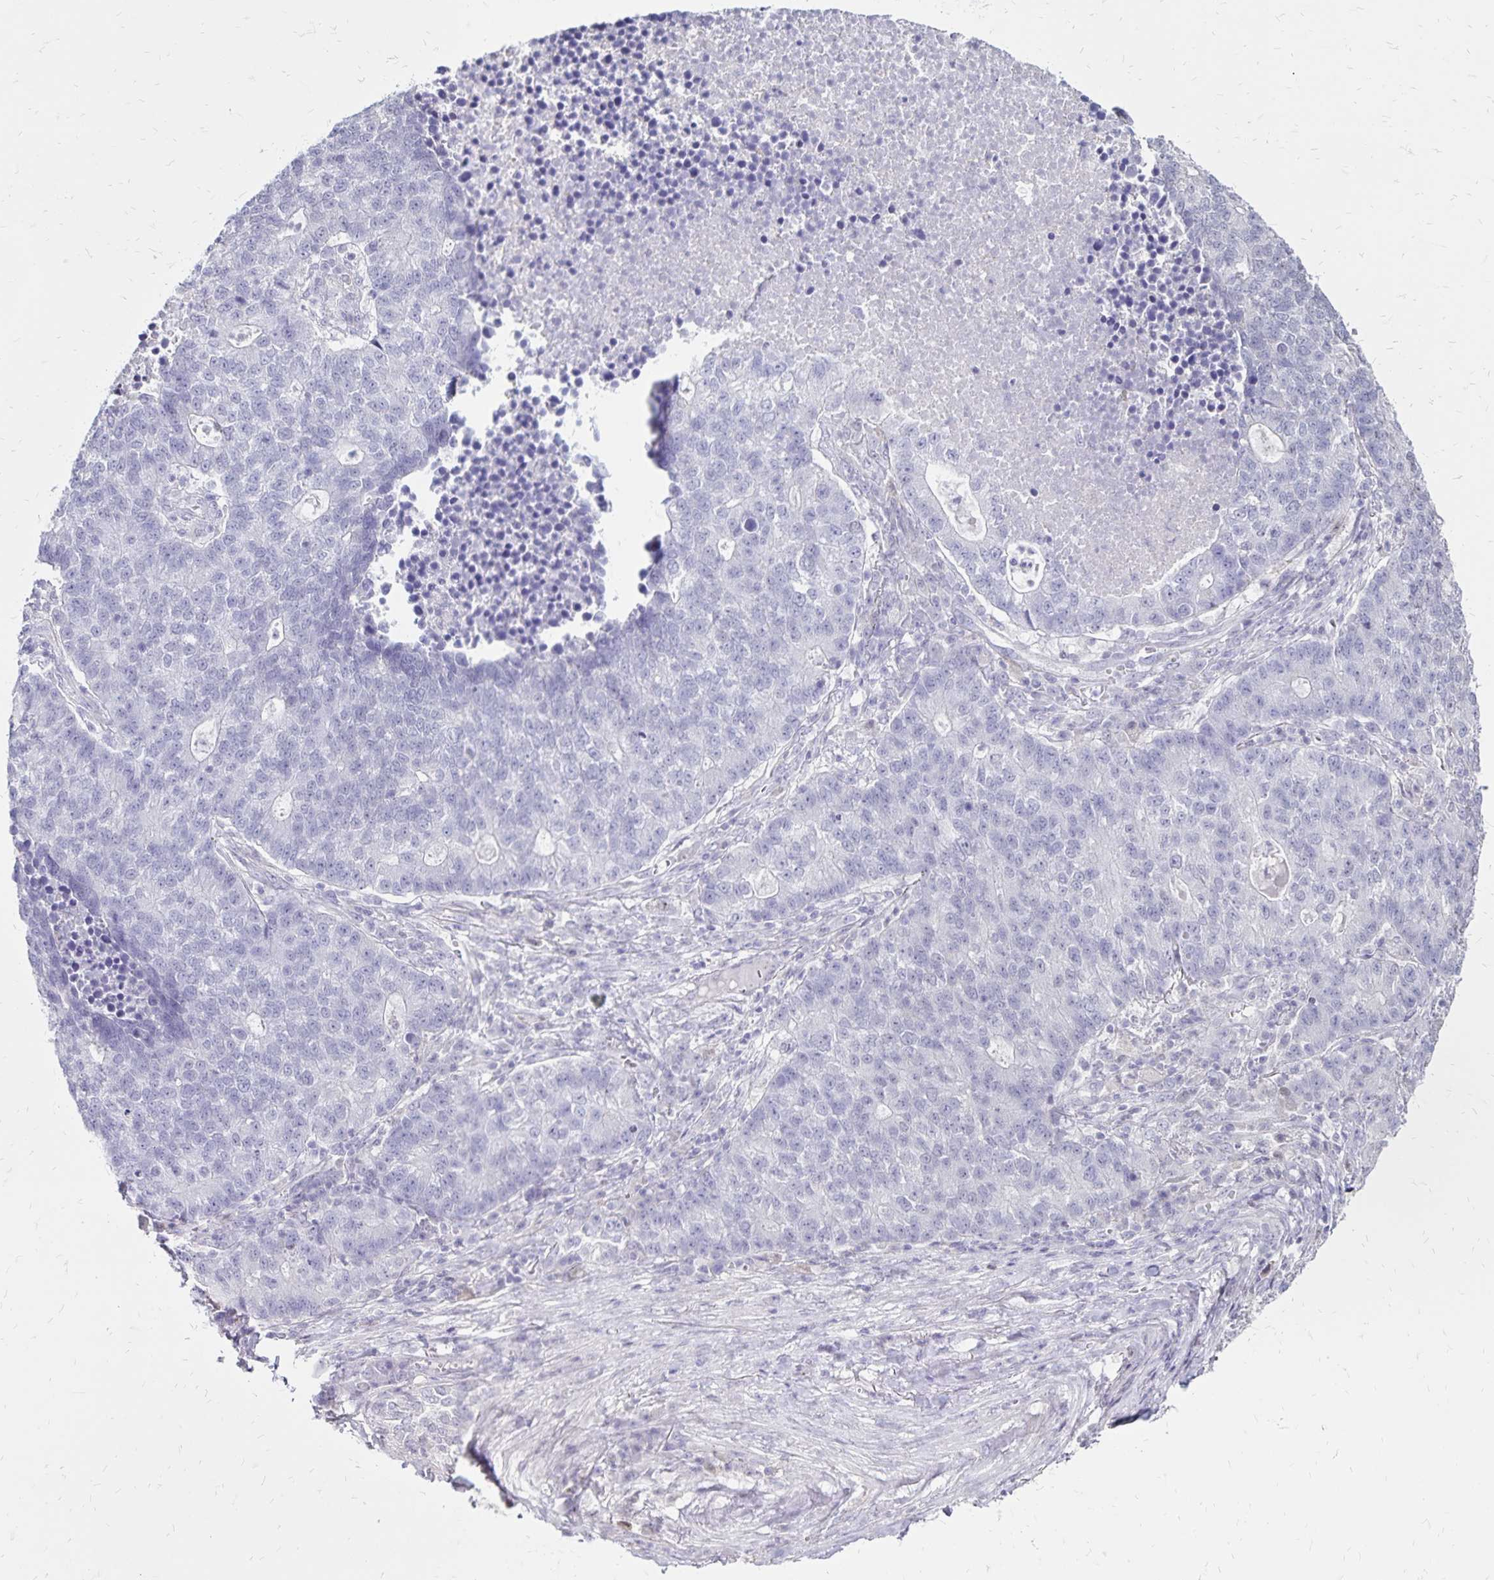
{"staining": {"intensity": "negative", "quantity": "none", "location": "none"}, "tissue": "lung cancer", "cell_type": "Tumor cells", "image_type": "cancer", "snomed": [{"axis": "morphology", "description": "Adenocarcinoma, NOS"}, {"axis": "topography", "description": "Lung"}], "caption": "Immunohistochemistry image of neoplastic tissue: adenocarcinoma (lung) stained with DAB exhibits no significant protein expression in tumor cells.", "gene": "SH3GL3", "patient": {"sex": "male", "age": 57}}